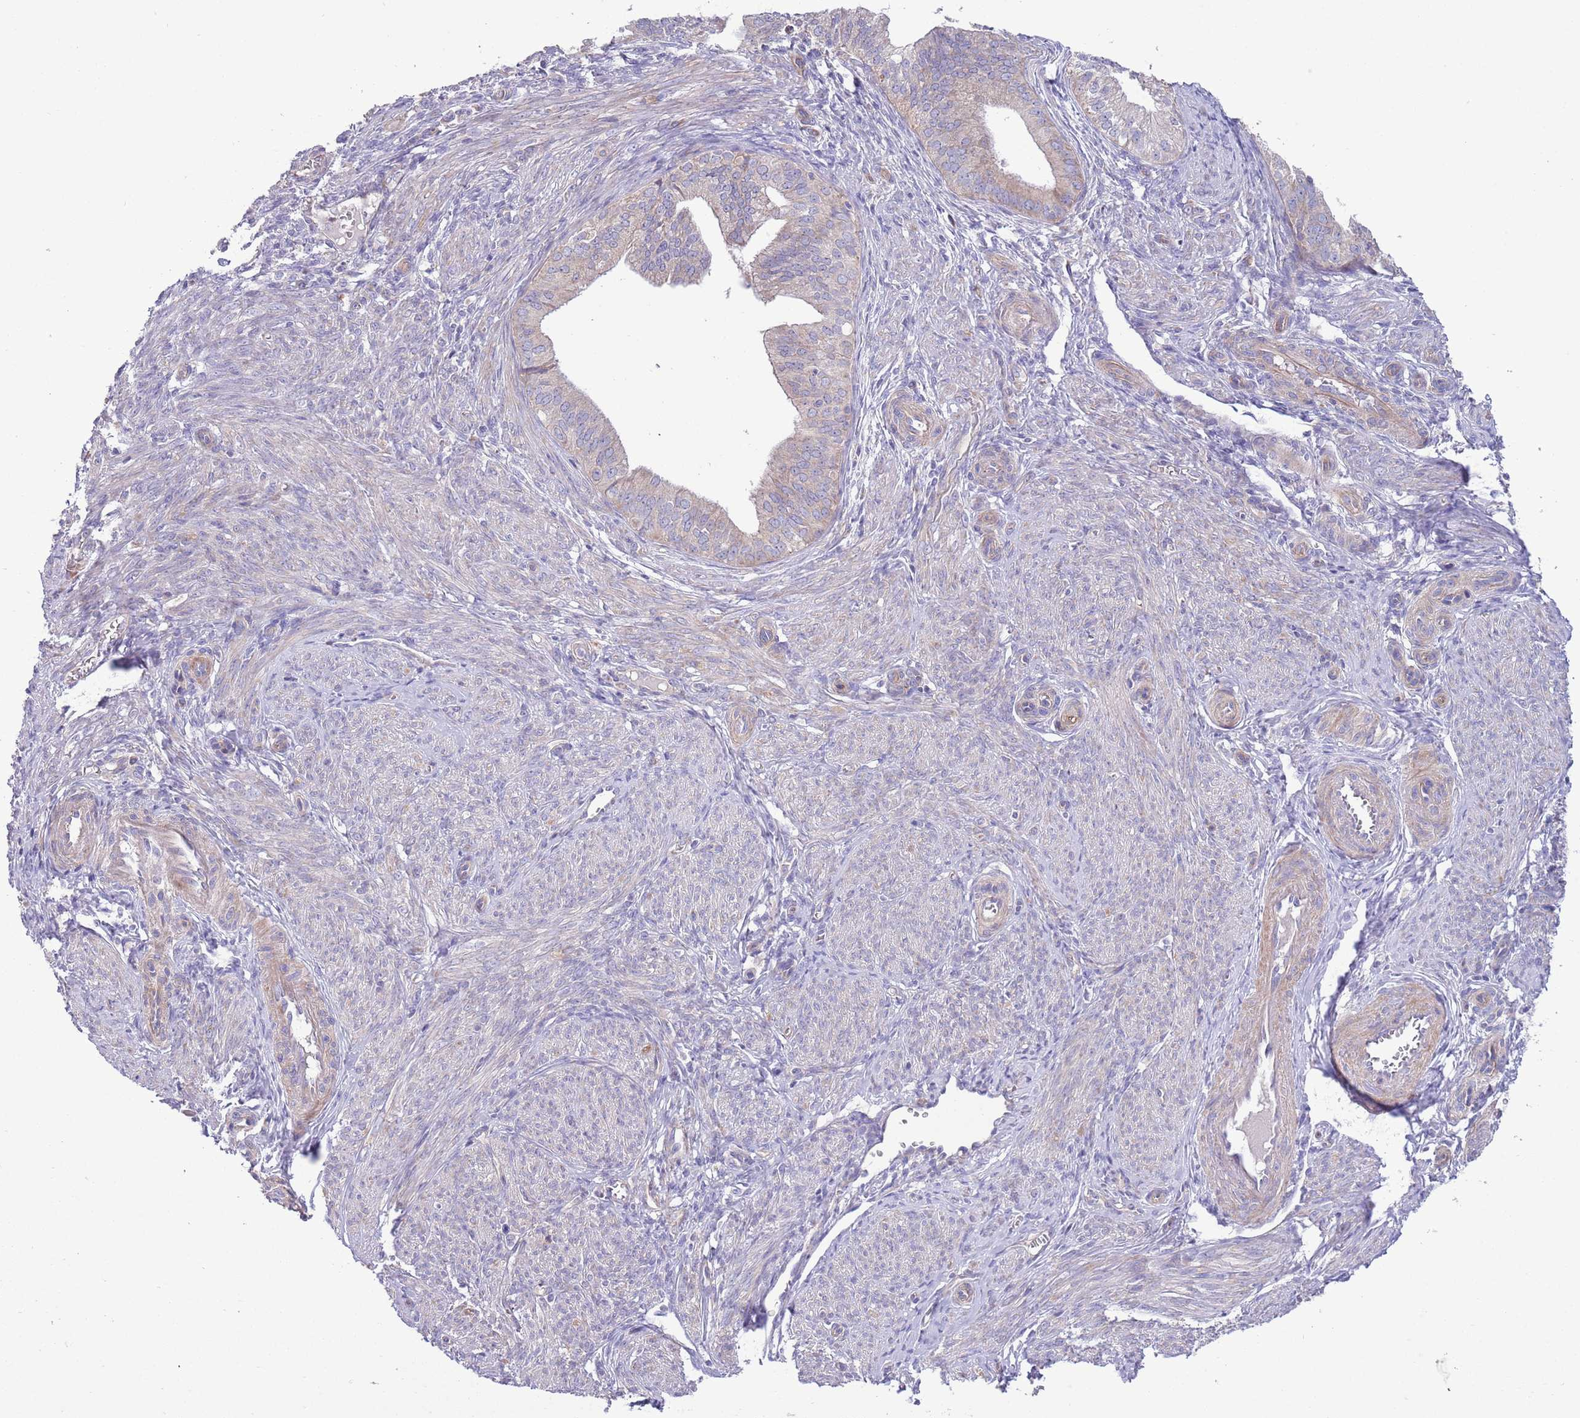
{"staining": {"intensity": "weak", "quantity": "<25%", "location": "cytoplasmic/membranous"}, "tissue": "endometrial cancer", "cell_type": "Tumor cells", "image_type": "cancer", "snomed": [{"axis": "morphology", "description": "Adenocarcinoma, NOS"}, {"axis": "topography", "description": "Endometrium"}], "caption": "High power microscopy image of an immunohistochemistry (IHC) image of endometrial cancer (adenocarcinoma), revealing no significant positivity in tumor cells. (Stains: DAB (3,3'-diaminobenzidine) immunohistochemistry (IHC) with hematoxylin counter stain, Microscopy: brightfield microscopy at high magnification).", "gene": "TOMM5", "patient": {"sex": "female", "age": 50}}